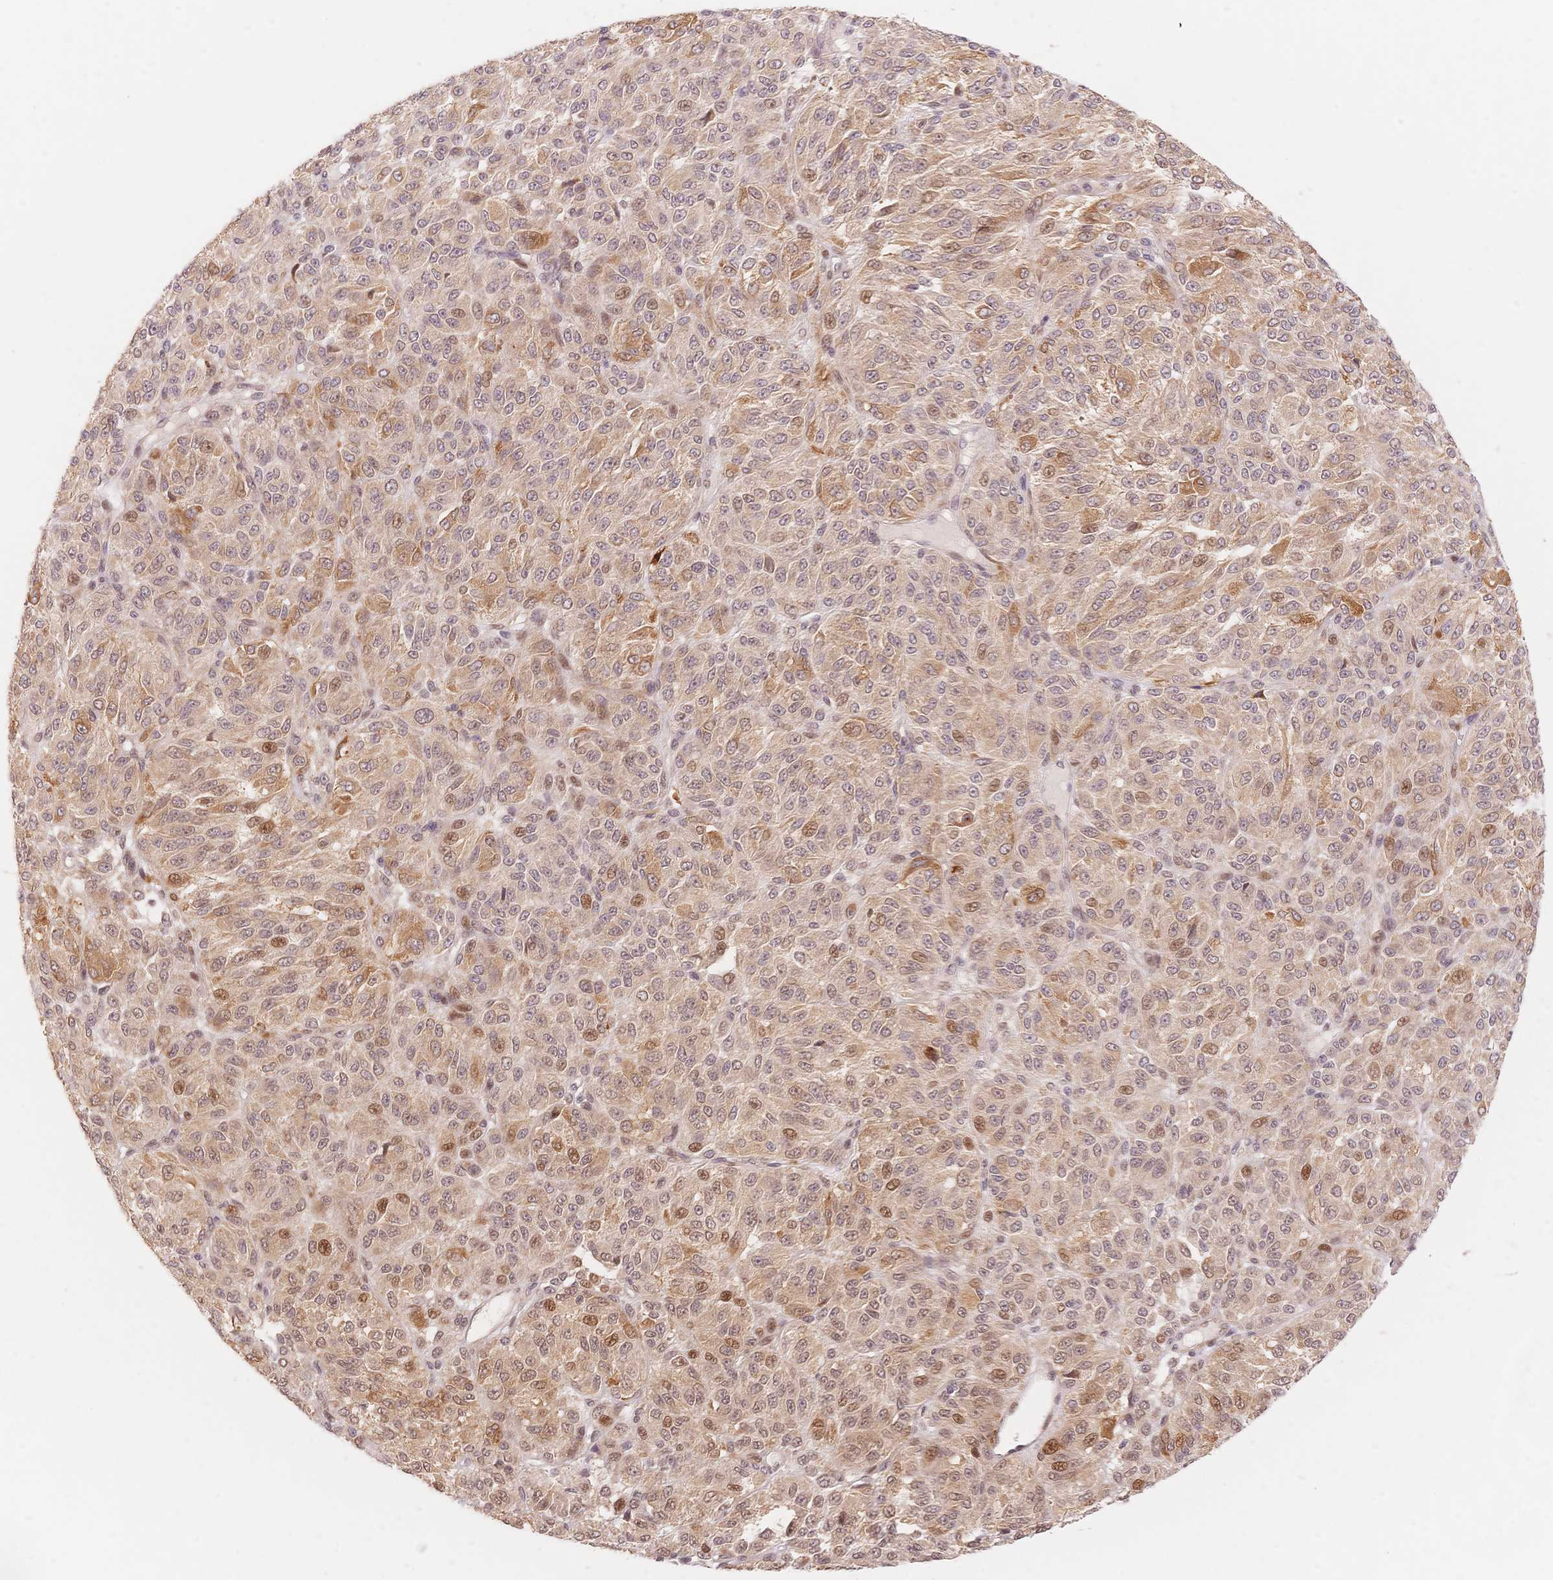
{"staining": {"intensity": "moderate", "quantity": "<25%", "location": "cytoplasmic/membranous,nuclear"}, "tissue": "melanoma", "cell_type": "Tumor cells", "image_type": "cancer", "snomed": [{"axis": "morphology", "description": "Malignant melanoma, Metastatic site"}, {"axis": "topography", "description": "Brain"}], "caption": "This image demonstrates melanoma stained with immunohistochemistry (IHC) to label a protein in brown. The cytoplasmic/membranous and nuclear of tumor cells show moderate positivity for the protein. Nuclei are counter-stained blue.", "gene": "STK39", "patient": {"sex": "female", "age": 56}}